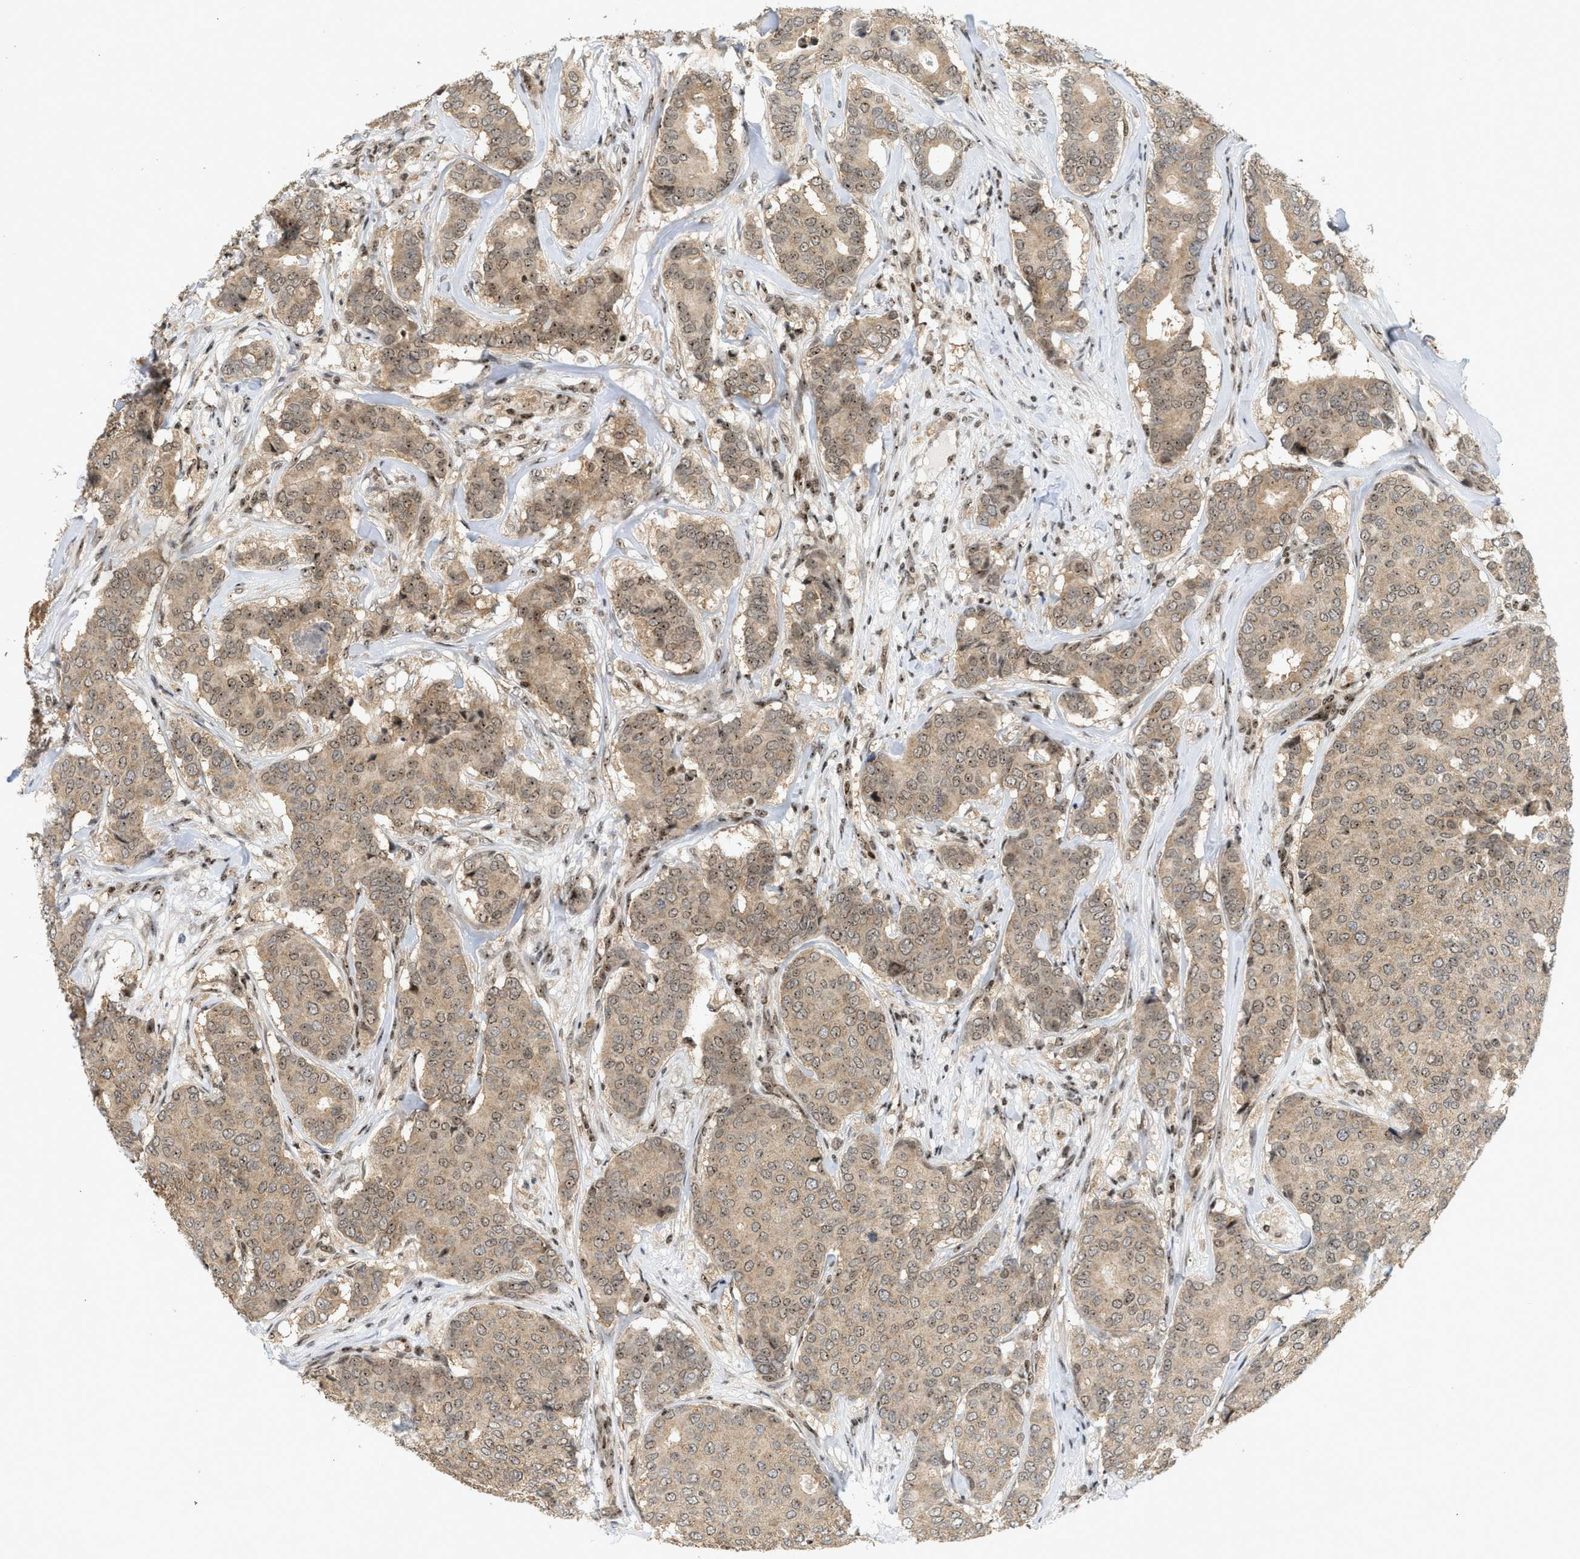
{"staining": {"intensity": "weak", "quantity": ">75%", "location": "cytoplasmic/membranous,nuclear"}, "tissue": "breast cancer", "cell_type": "Tumor cells", "image_type": "cancer", "snomed": [{"axis": "morphology", "description": "Duct carcinoma"}, {"axis": "topography", "description": "Breast"}], "caption": "Immunohistochemical staining of human invasive ductal carcinoma (breast) shows low levels of weak cytoplasmic/membranous and nuclear protein staining in about >75% of tumor cells.", "gene": "ZNF22", "patient": {"sex": "female", "age": 75}}